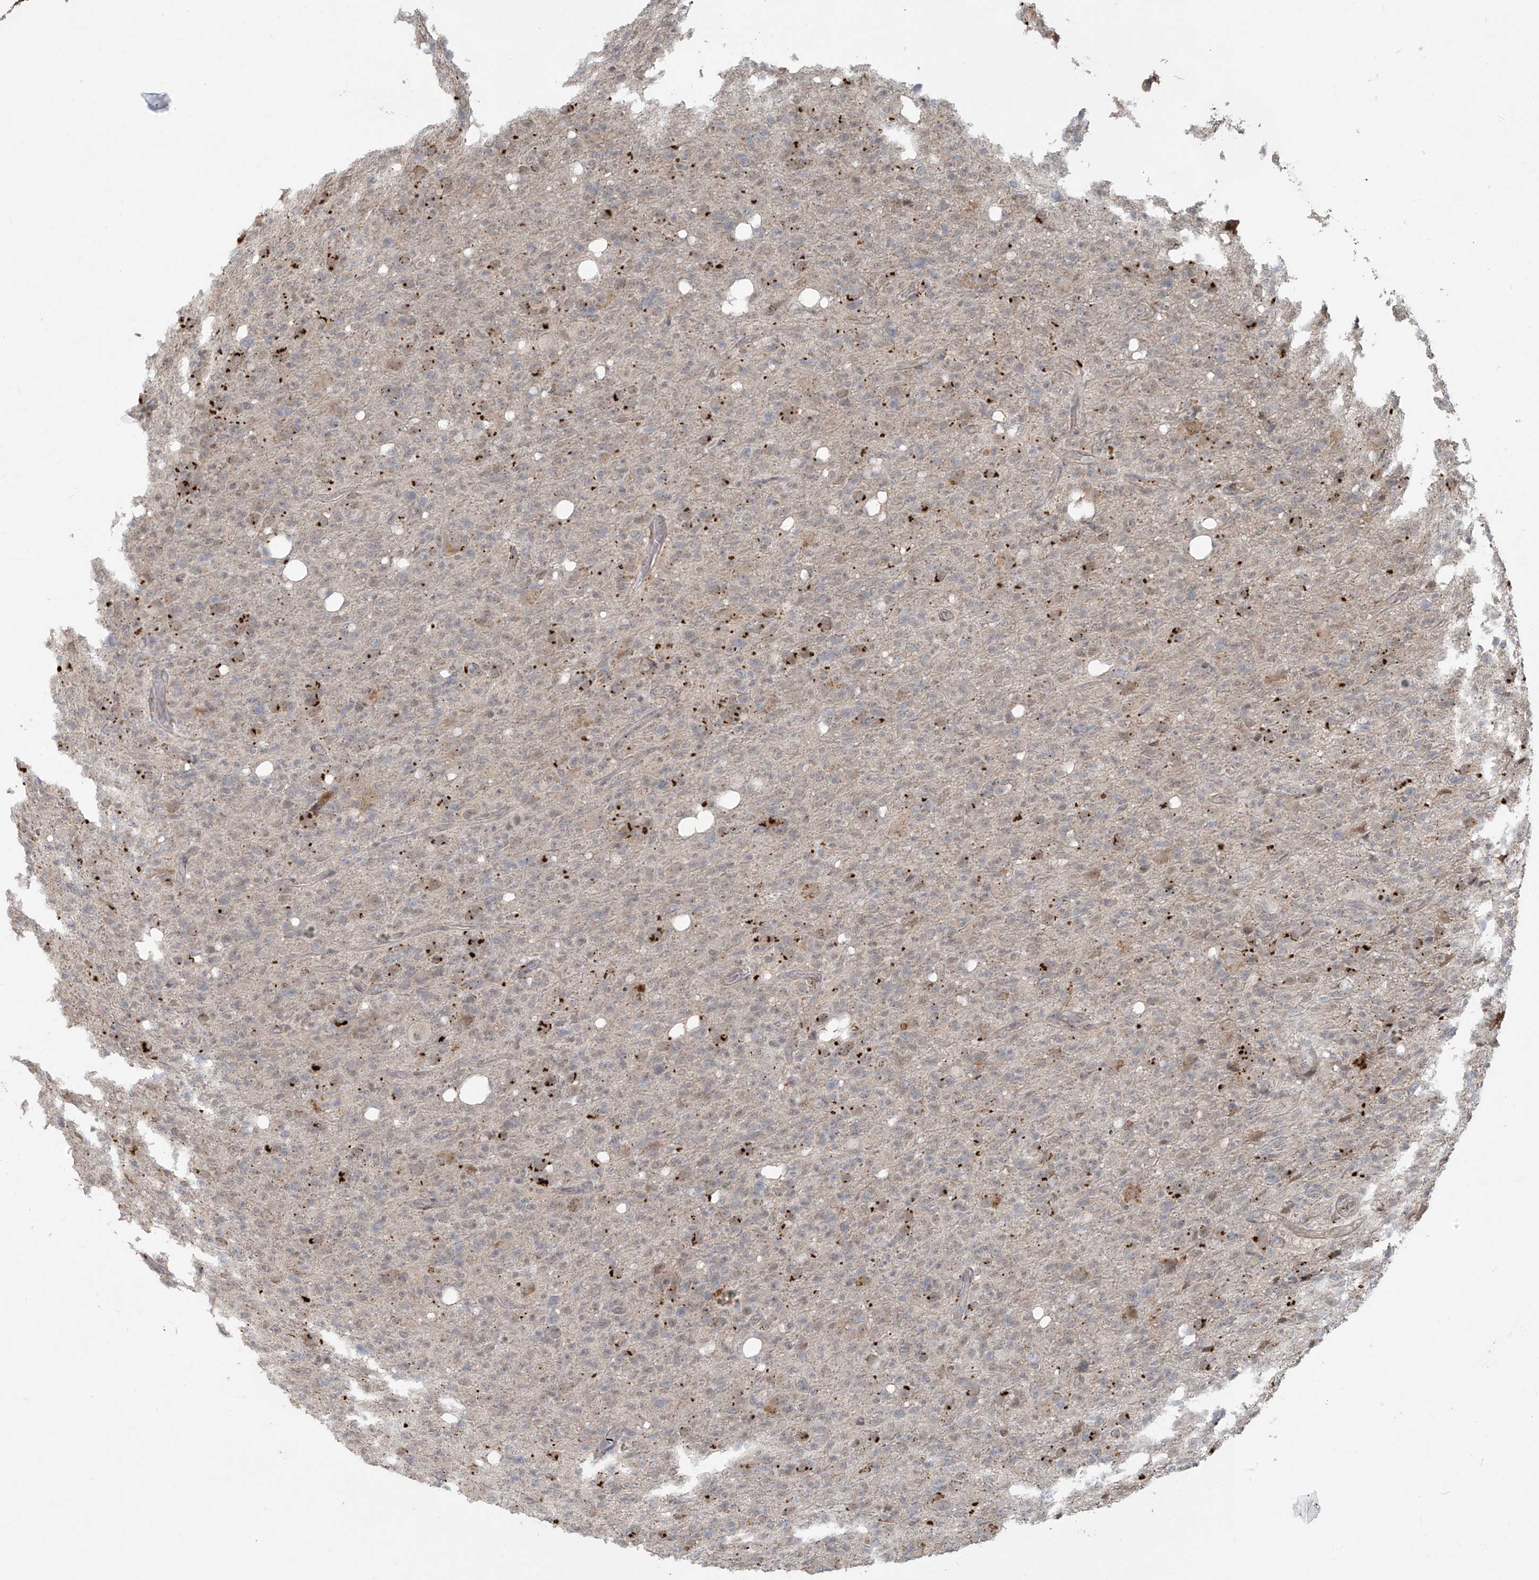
{"staining": {"intensity": "negative", "quantity": "none", "location": "none"}, "tissue": "glioma", "cell_type": "Tumor cells", "image_type": "cancer", "snomed": [{"axis": "morphology", "description": "Glioma, malignant, High grade"}, {"axis": "topography", "description": "Brain"}], "caption": "Immunohistochemistry histopathology image of human malignant glioma (high-grade) stained for a protein (brown), which shows no positivity in tumor cells.", "gene": "PLEKHM3", "patient": {"sex": "female", "age": 57}}